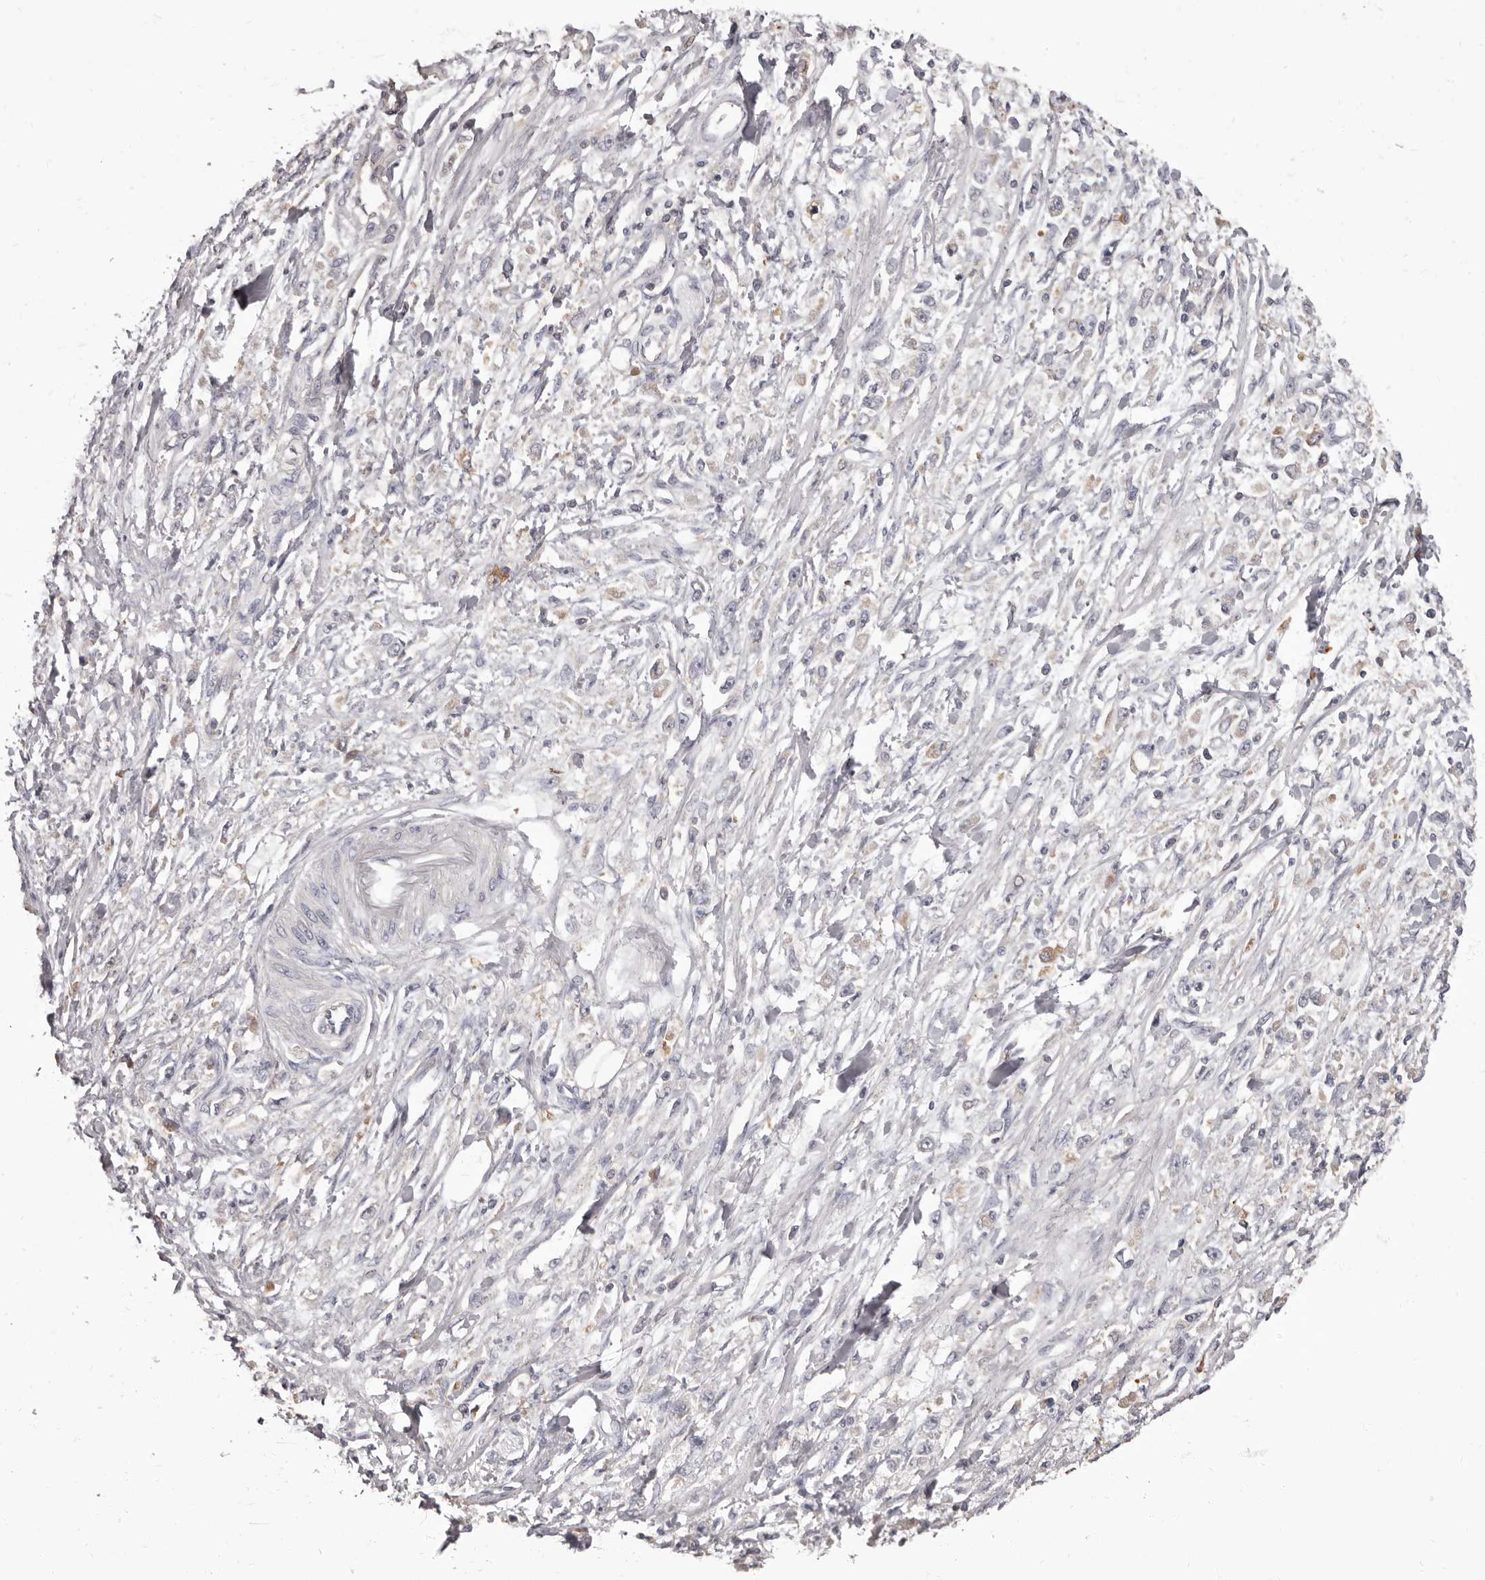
{"staining": {"intensity": "negative", "quantity": "none", "location": "none"}, "tissue": "stomach cancer", "cell_type": "Tumor cells", "image_type": "cancer", "snomed": [{"axis": "morphology", "description": "Adenocarcinoma, NOS"}, {"axis": "topography", "description": "Stomach"}], "caption": "An image of stomach cancer (adenocarcinoma) stained for a protein displays no brown staining in tumor cells. Brightfield microscopy of immunohistochemistry (IHC) stained with DAB (brown) and hematoxylin (blue), captured at high magnification.", "gene": "APEH", "patient": {"sex": "female", "age": 59}}